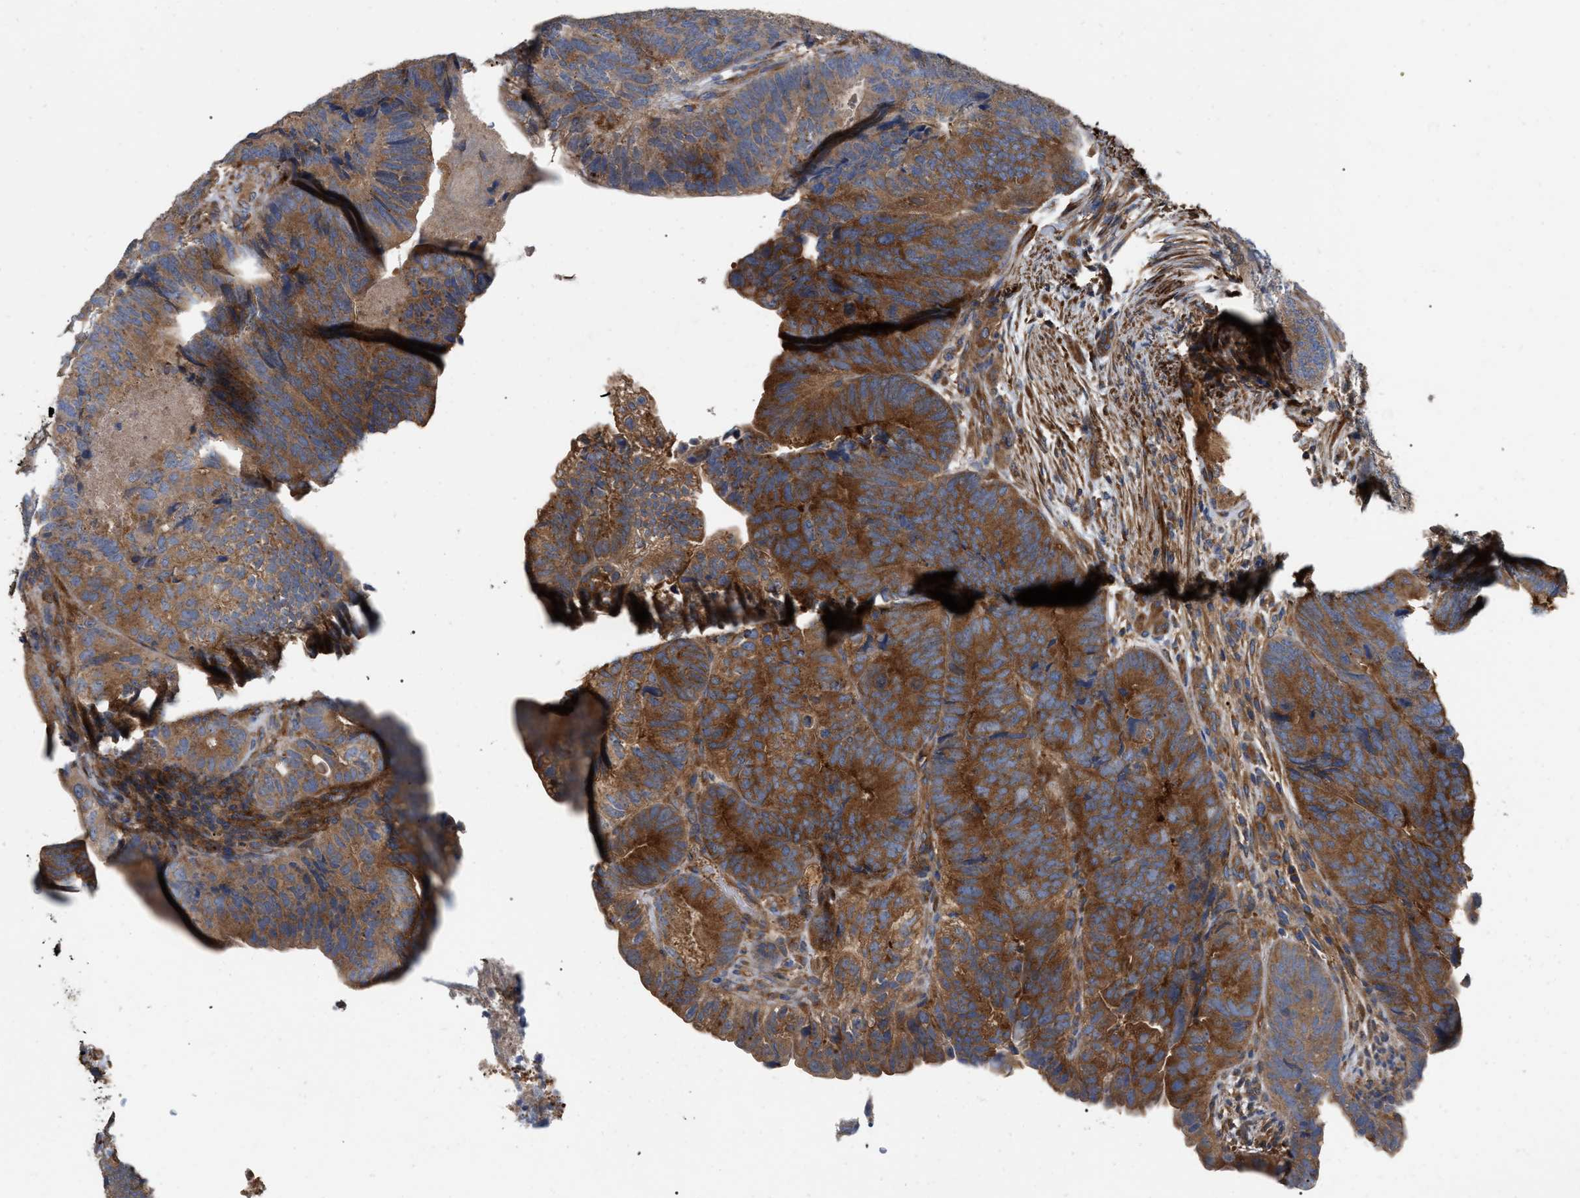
{"staining": {"intensity": "moderate", "quantity": ">75%", "location": "cytoplasmic/membranous"}, "tissue": "colorectal cancer", "cell_type": "Tumor cells", "image_type": "cancer", "snomed": [{"axis": "morphology", "description": "Adenocarcinoma, NOS"}, {"axis": "topography", "description": "Colon"}], "caption": "Tumor cells demonstrate moderate cytoplasmic/membranous positivity in approximately >75% of cells in adenocarcinoma (colorectal). (brown staining indicates protein expression, while blue staining denotes nuclei).", "gene": "RABEP1", "patient": {"sex": "female", "age": 67}}